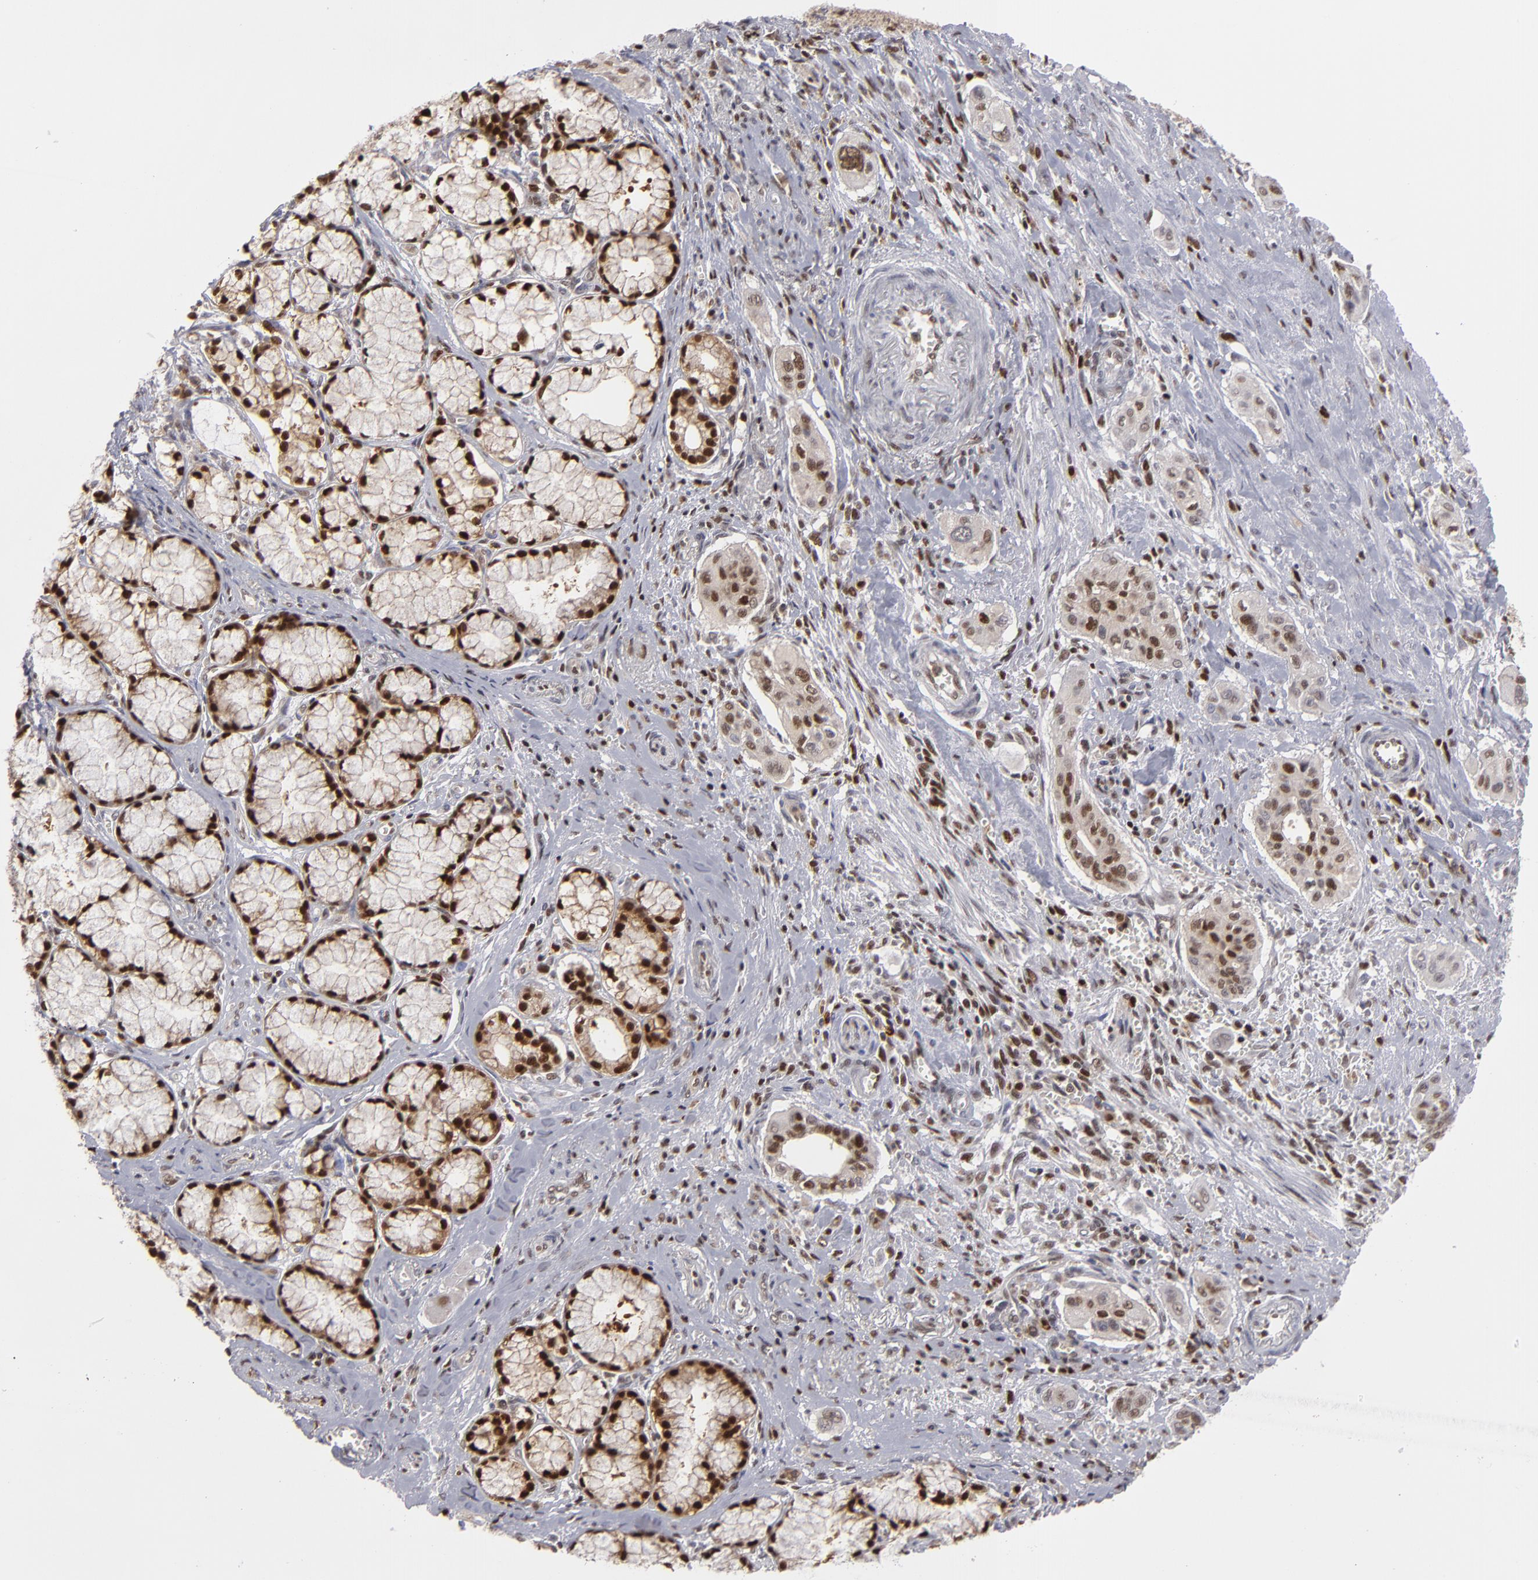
{"staining": {"intensity": "weak", "quantity": "25%-75%", "location": "cytoplasmic/membranous,nuclear"}, "tissue": "pancreatic cancer", "cell_type": "Tumor cells", "image_type": "cancer", "snomed": [{"axis": "morphology", "description": "Adenocarcinoma, NOS"}, {"axis": "topography", "description": "Pancreas"}], "caption": "High-power microscopy captured an immunohistochemistry histopathology image of pancreatic adenocarcinoma, revealing weak cytoplasmic/membranous and nuclear expression in approximately 25%-75% of tumor cells.", "gene": "GSR", "patient": {"sex": "male", "age": 77}}